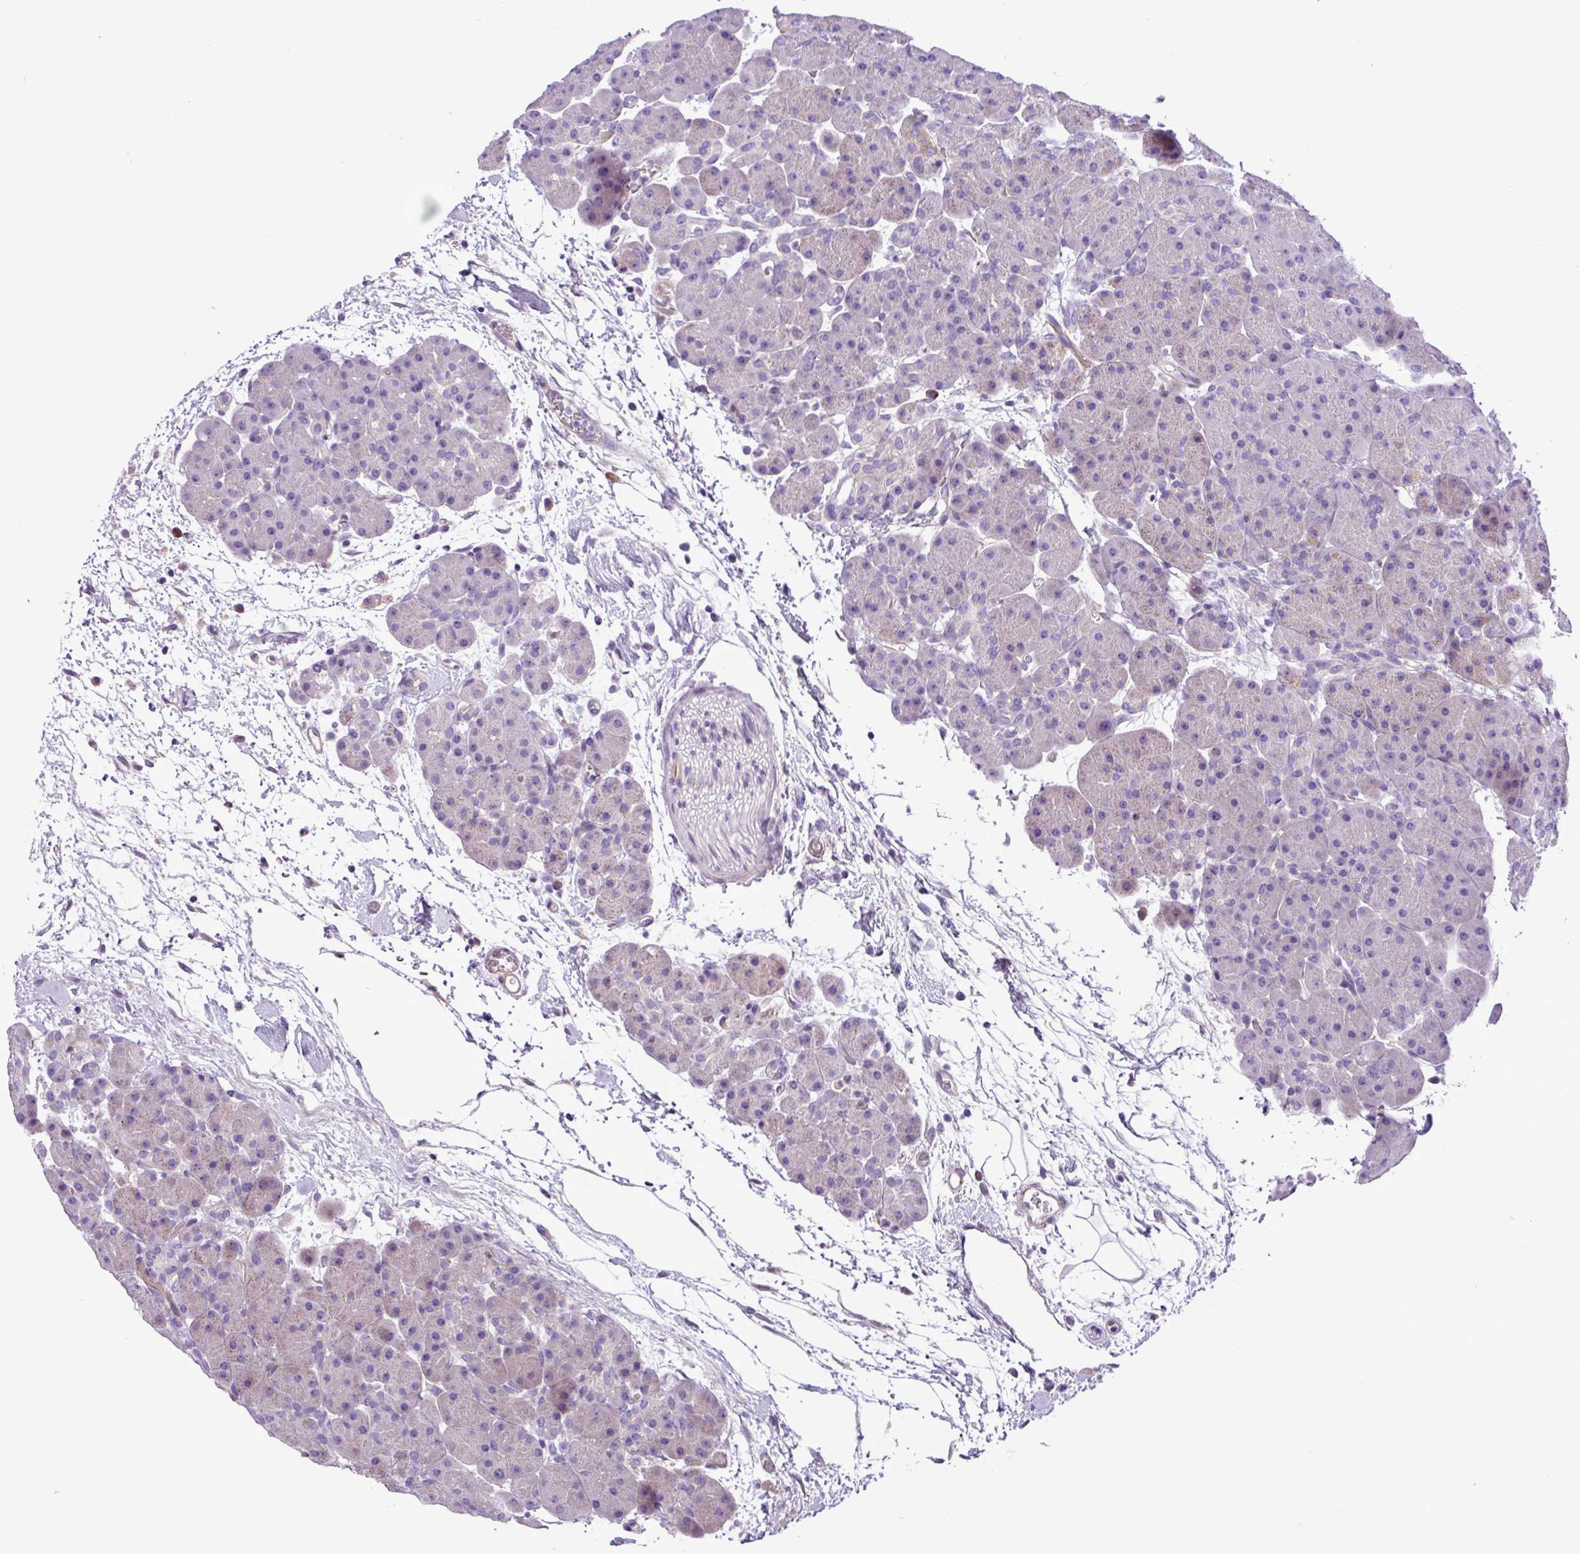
{"staining": {"intensity": "moderate", "quantity": "<25%", "location": "cytoplasmic/membranous"}, "tissue": "pancreas", "cell_type": "Exocrine glandular cells", "image_type": "normal", "snomed": [{"axis": "morphology", "description": "Normal tissue, NOS"}, {"axis": "topography", "description": "Pancreas"}], "caption": "DAB immunohistochemical staining of benign human pancreas exhibits moderate cytoplasmic/membranous protein expression in about <25% of exocrine glandular cells.", "gene": "C11orf91", "patient": {"sex": "male", "age": 66}}